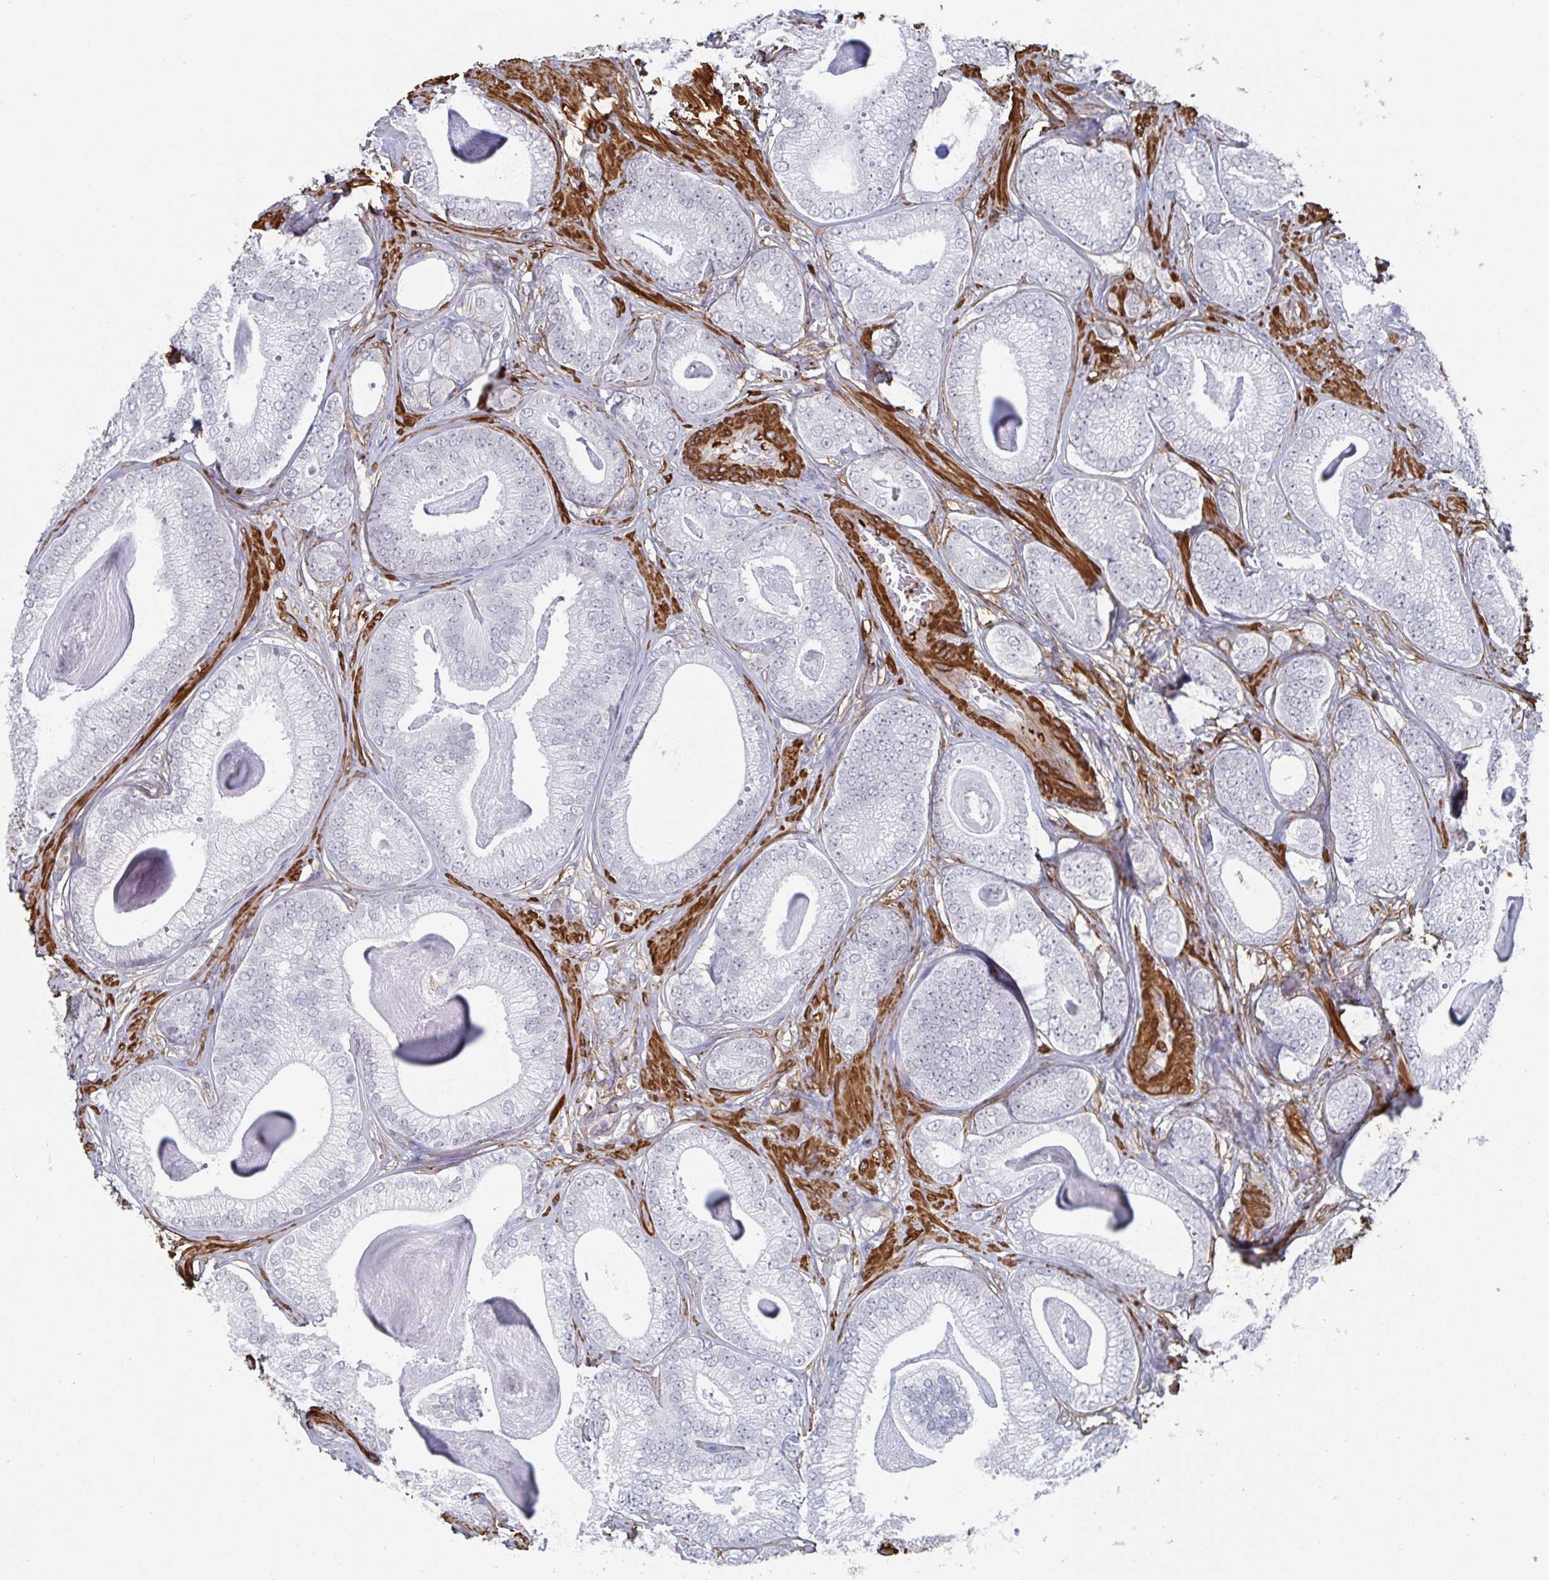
{"staining": {"intensity": "negative", "quantity": "none", "location": "none"}, "tissue": "prostate cancer", "cell_type": "Tumor cells", "image_type": "cancer", "snomed": [{"axis": "morphology", "description": "Adenocarcinoma, Low grade"}, {"axis": "topography", "description": "Prostate"}], "caption": "DAB (3,3'-diaminobenzidine) immunohistochemical staining of prostate cancer (adenocarcinoma (low-grade)) displays no significant staining in tumor cells.", "gene": "NEURL4", "patient": {"sex": "male", "age": 63}}